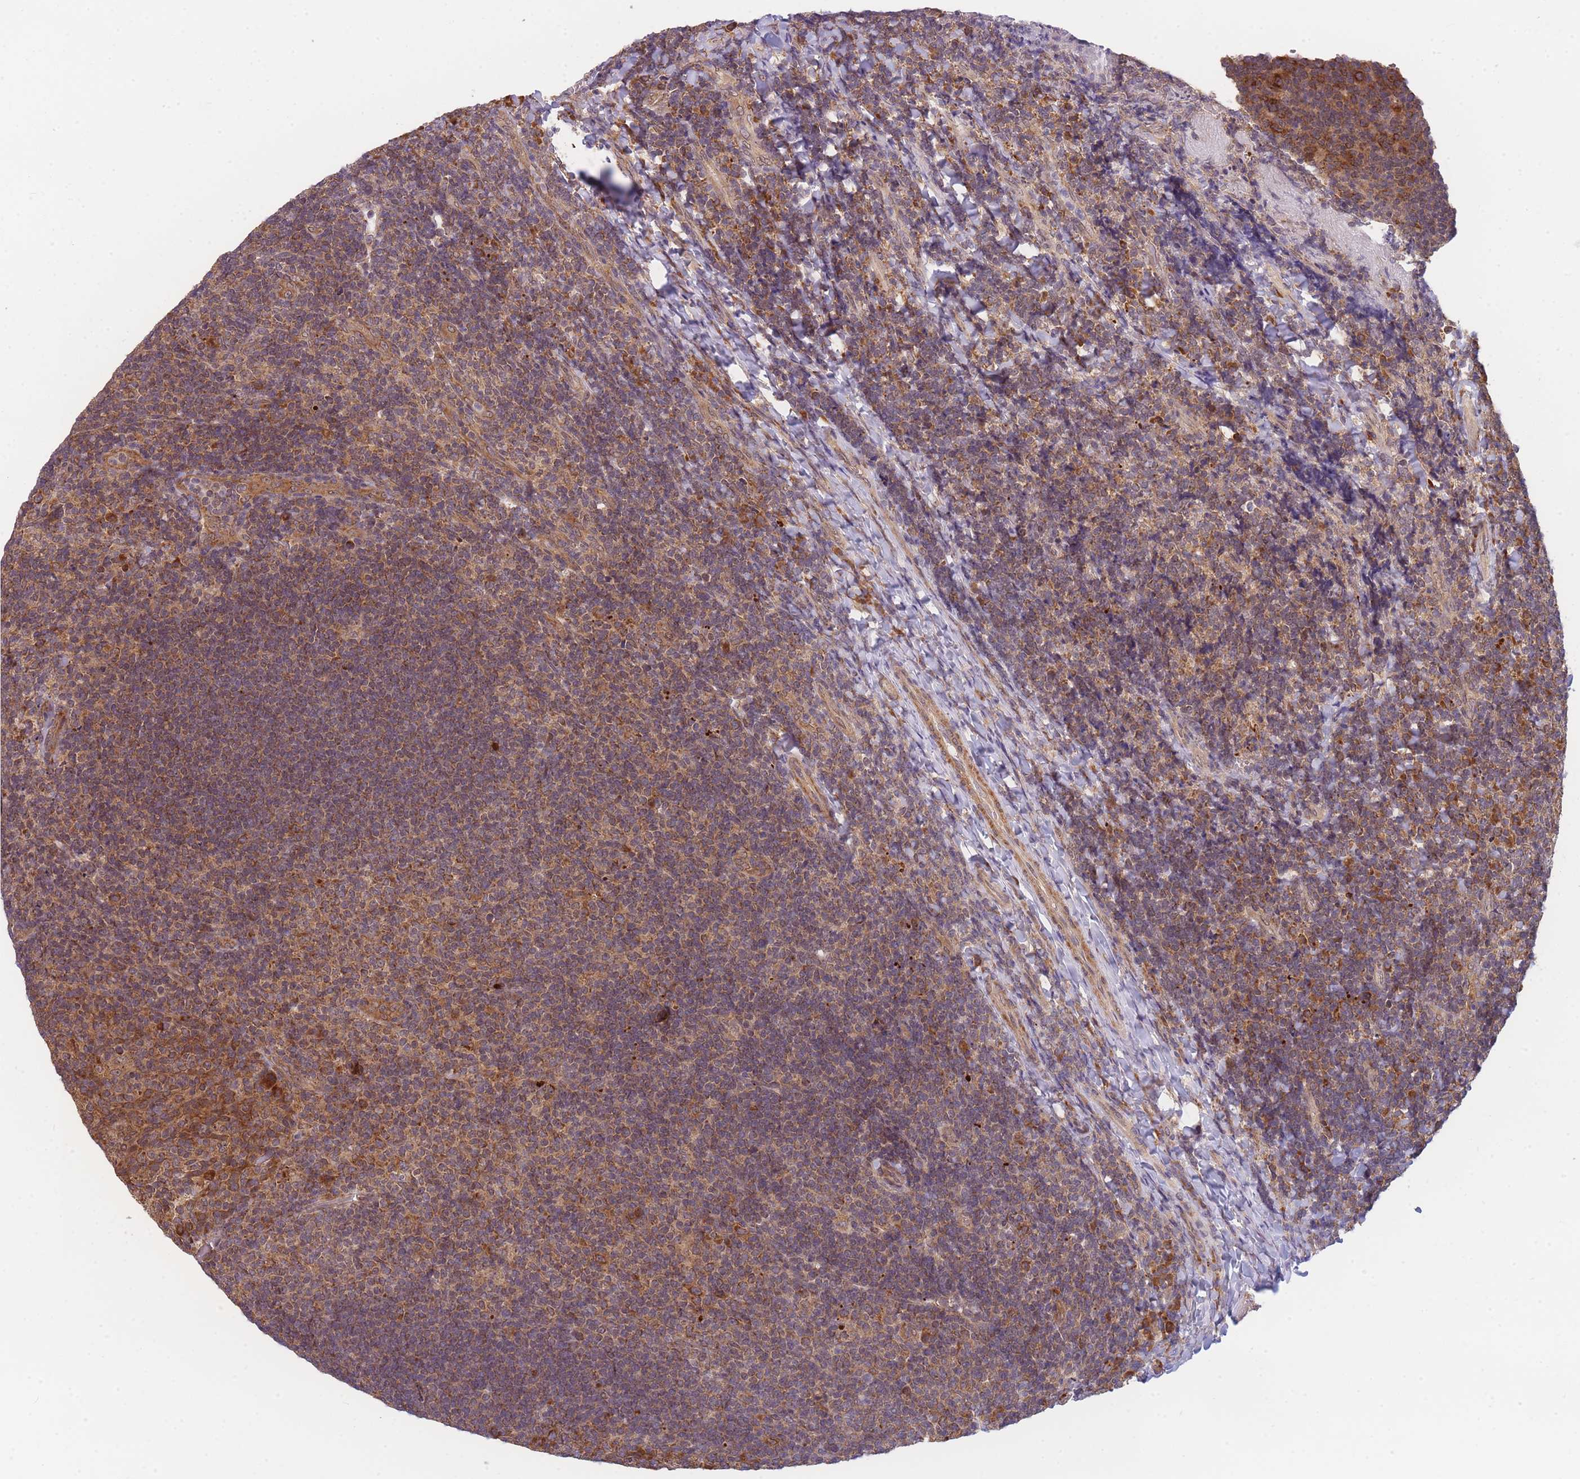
{"staining": {"intensity": "strong", "quantity": "25%-75%", "location": "cytoplasmic/membranous"}, "tissue": "tonsil", "cell_type": "Germinal center cells", "image_type": "normal", "snomed": [{"axis": "morphology", "description": "Normal tissue, NOS"}, {"axis": "topography", "description": "Tonsil"}], "caption": "An immunohistochemistry photomicrograph of benign tissue is shown. Protein staining in brown labels strong cytoplasmic/membranous positivity in tonsil within germinal center cells.", "gene": "ENSG00000276345", "patient": {"sex": "female", "age": 10}}